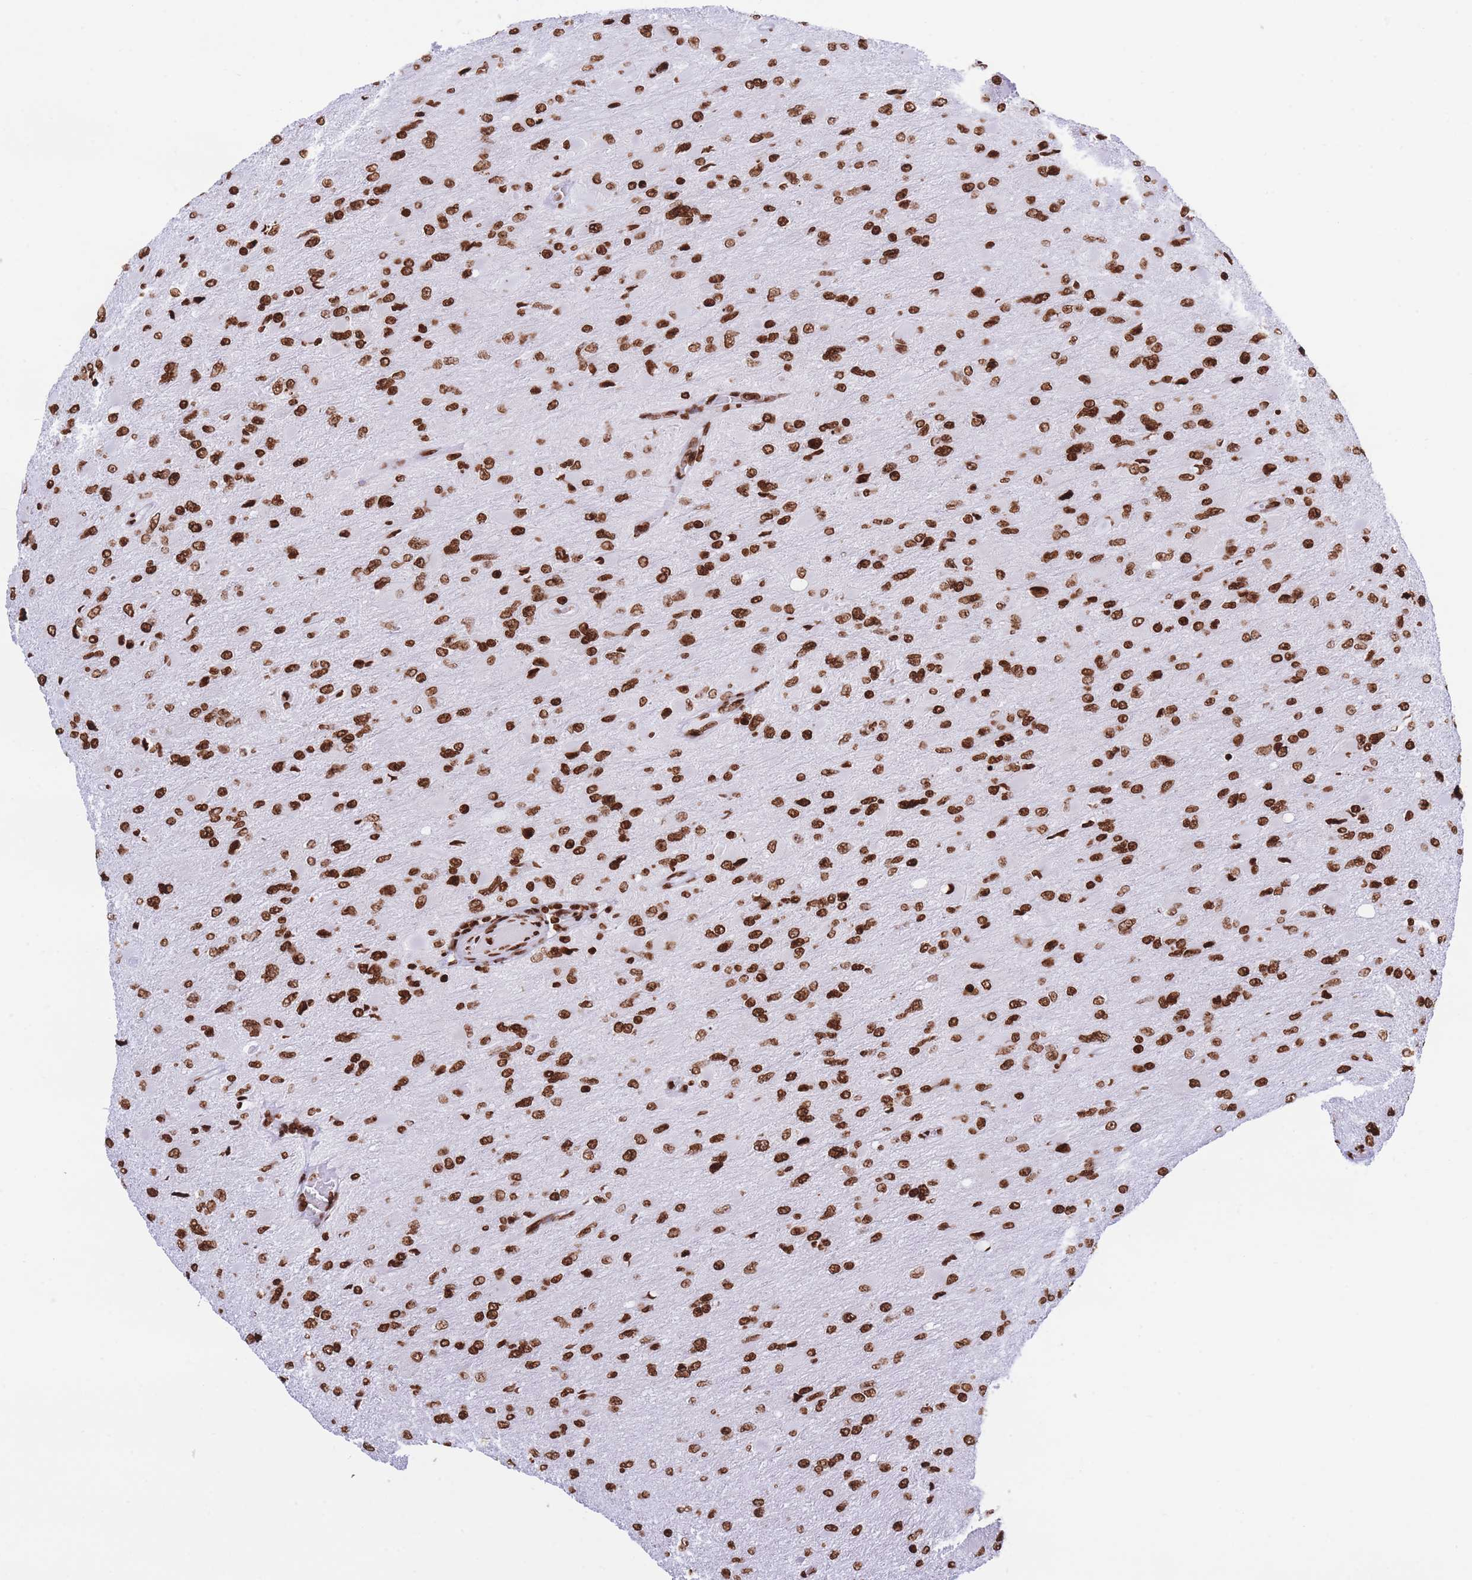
{"staining": {"intensity": "strong", "quantity": ">75%", "location": "nuclear"}, "tissue": "glioma", "cell_type": "Tumor cells", "image_type": "cancer", "snomed": [{"axis": "morphology", "description": "Glioma, malignant, High grade"}, {"axis": "topography", "description": "Cerebral cortex"}], "caption": "About >75% of tumor cells in malignant high-grade glioma reveal strong nuclear protein expression as visualized by brown immunohistochemical staining.", "gene": "H2BC11", "patient": {"sex": "female", "age": 36}}